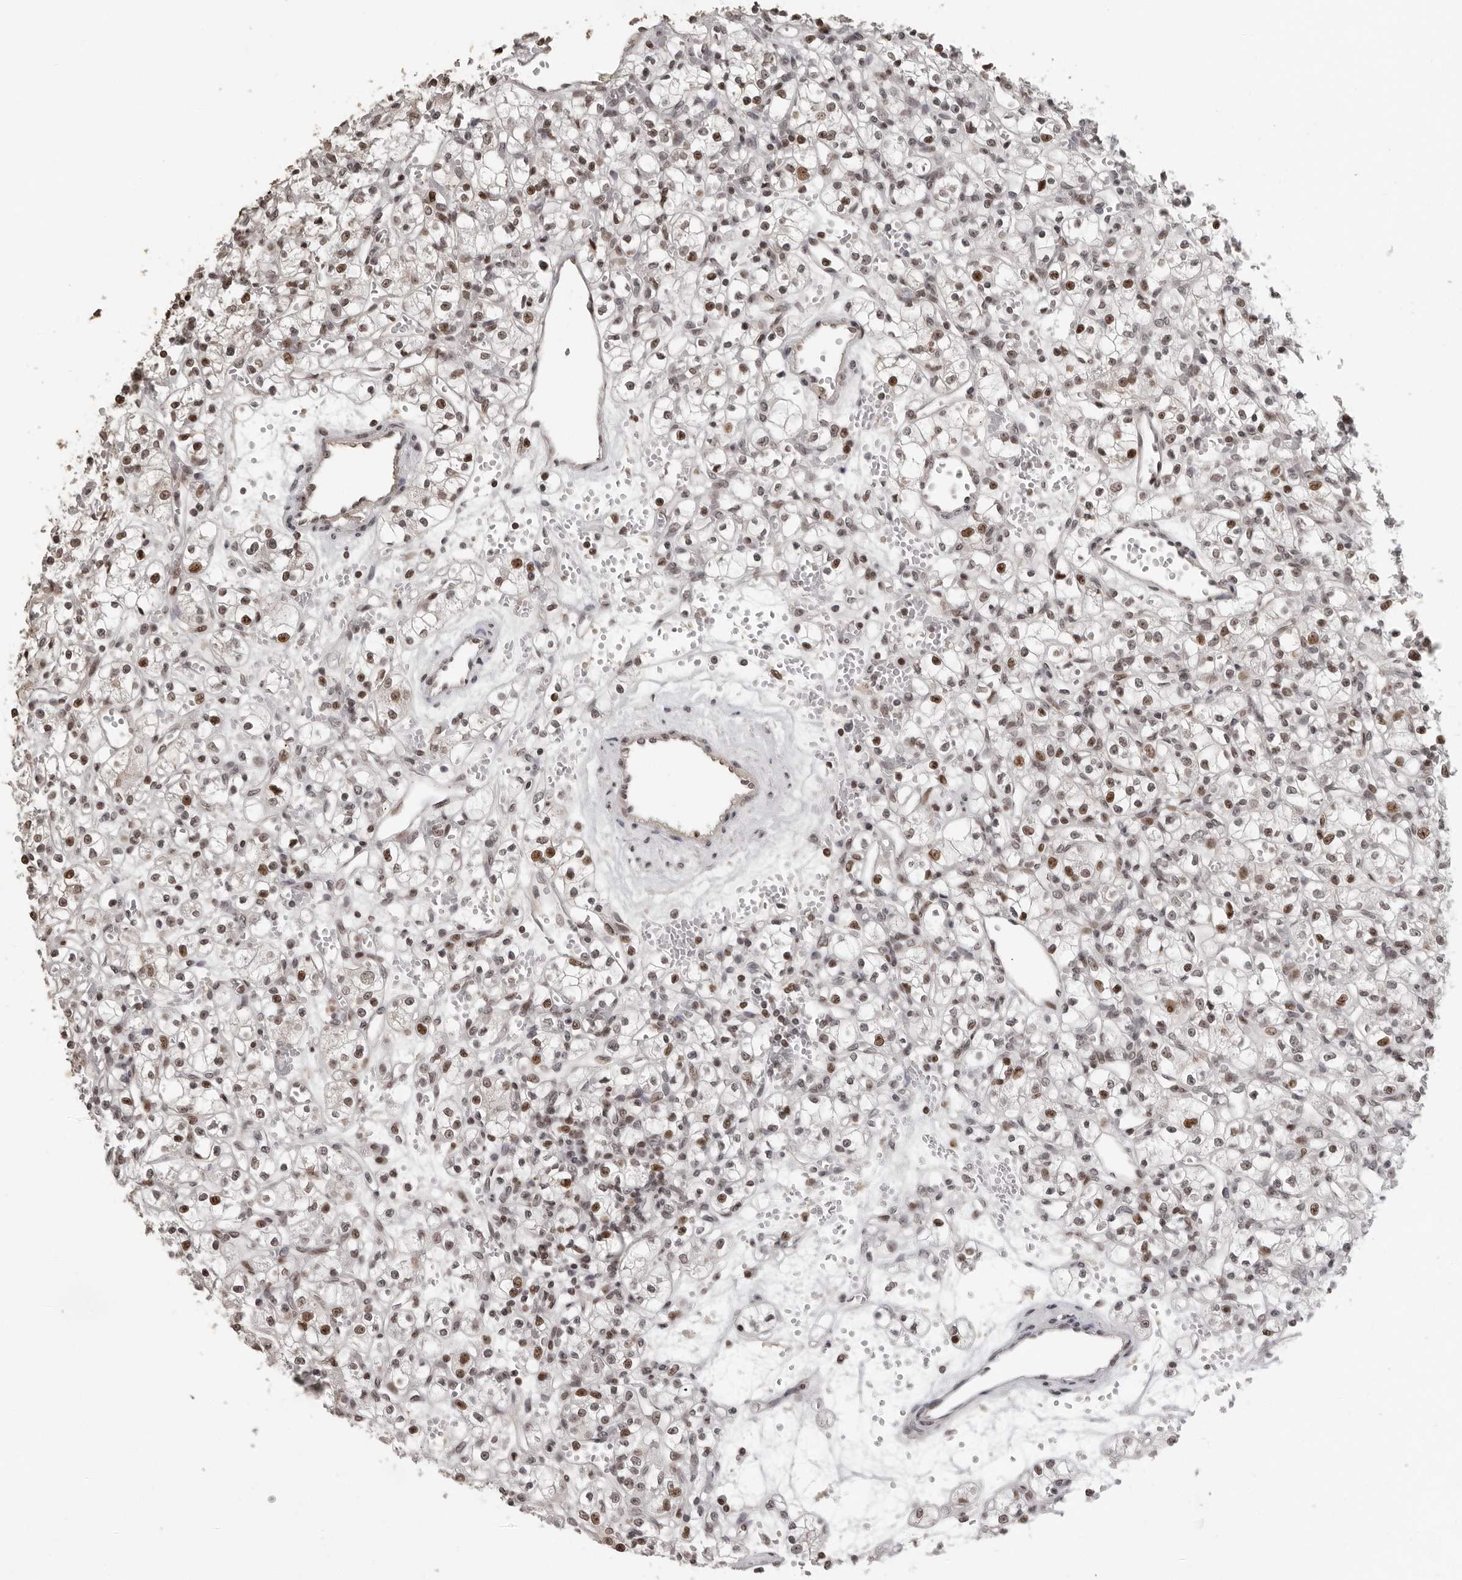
{"staining": {"intensity": "moderate", "quantity": "25%-75%", "location": "nuclear"}, "tissue": "renal cancer", "cell_type": "Tumor cells", "image_type": "cancer", "snomed": [{"axis": "morphology", "description": "Adenocarcinoma, NOS"}, {"axis": "topography", "description": "Kidney"}], "caption": "About 25%-75% of tumor cells in renal cancer reveal moderate nuclear protein expression as visualized by brown immunohistochemical staining.", "gene": "ORC1", "patient": {"sex": "female", "age": 59}}